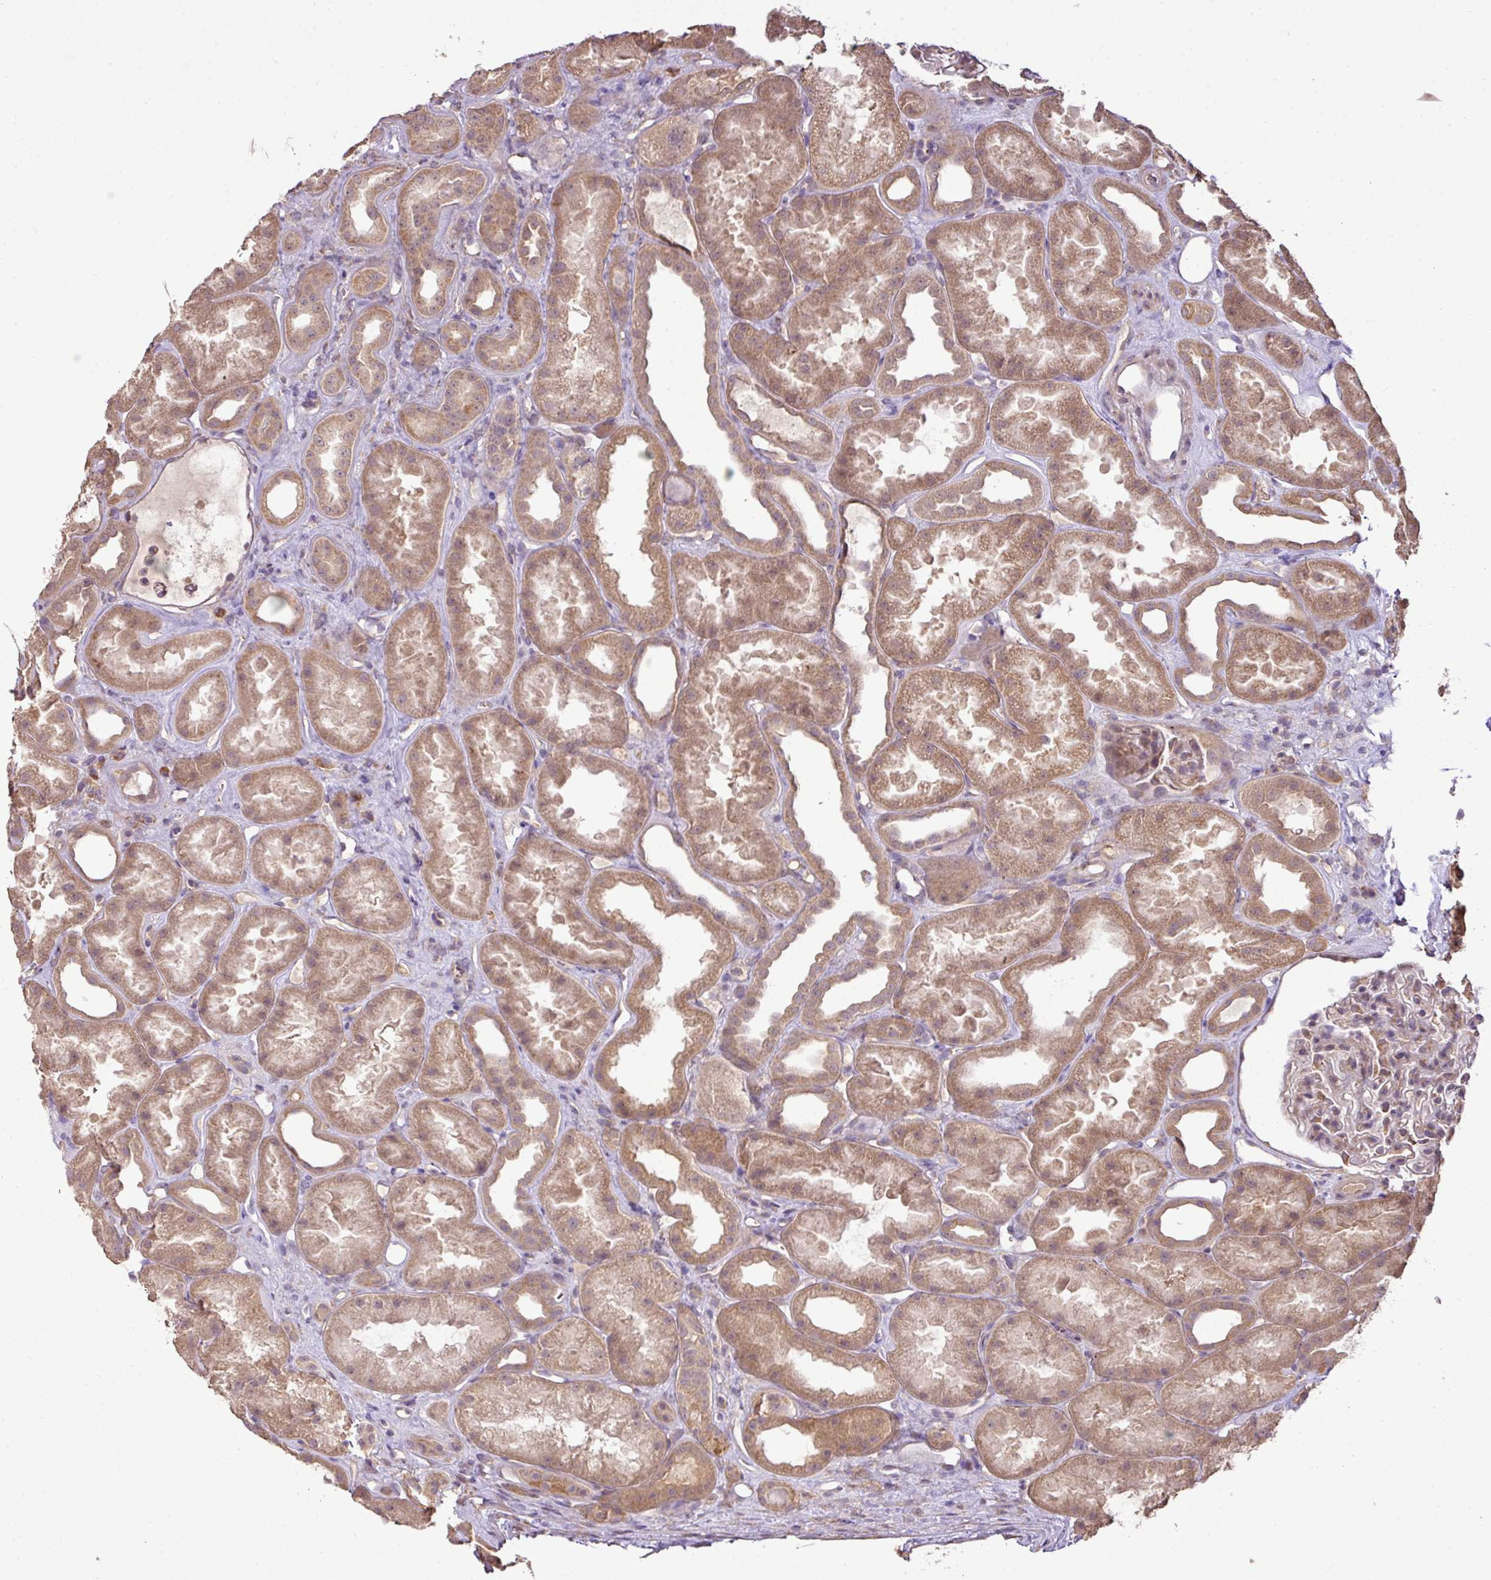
{"staining": {"intensity": "moderate", "quantity": "<25%", "location": "cytoplasmic/membranous"}, "tissue": "kidney", "cell_type": "Cells in glomeruli", "image_type": "normal", "snomed": [{"axis": "morphology", "description": "Normal tissue, NOS"}, {"axis": "topography", "description": "Kidney"}], "caption": "Cells in glomeruli exhibit low levels of moderate cytoplasmic/membranous expression in approximately <25% of cells in benign human kidney.", "gene": "DNAAF4", "patient": {"sex": "male", "age": 61}}